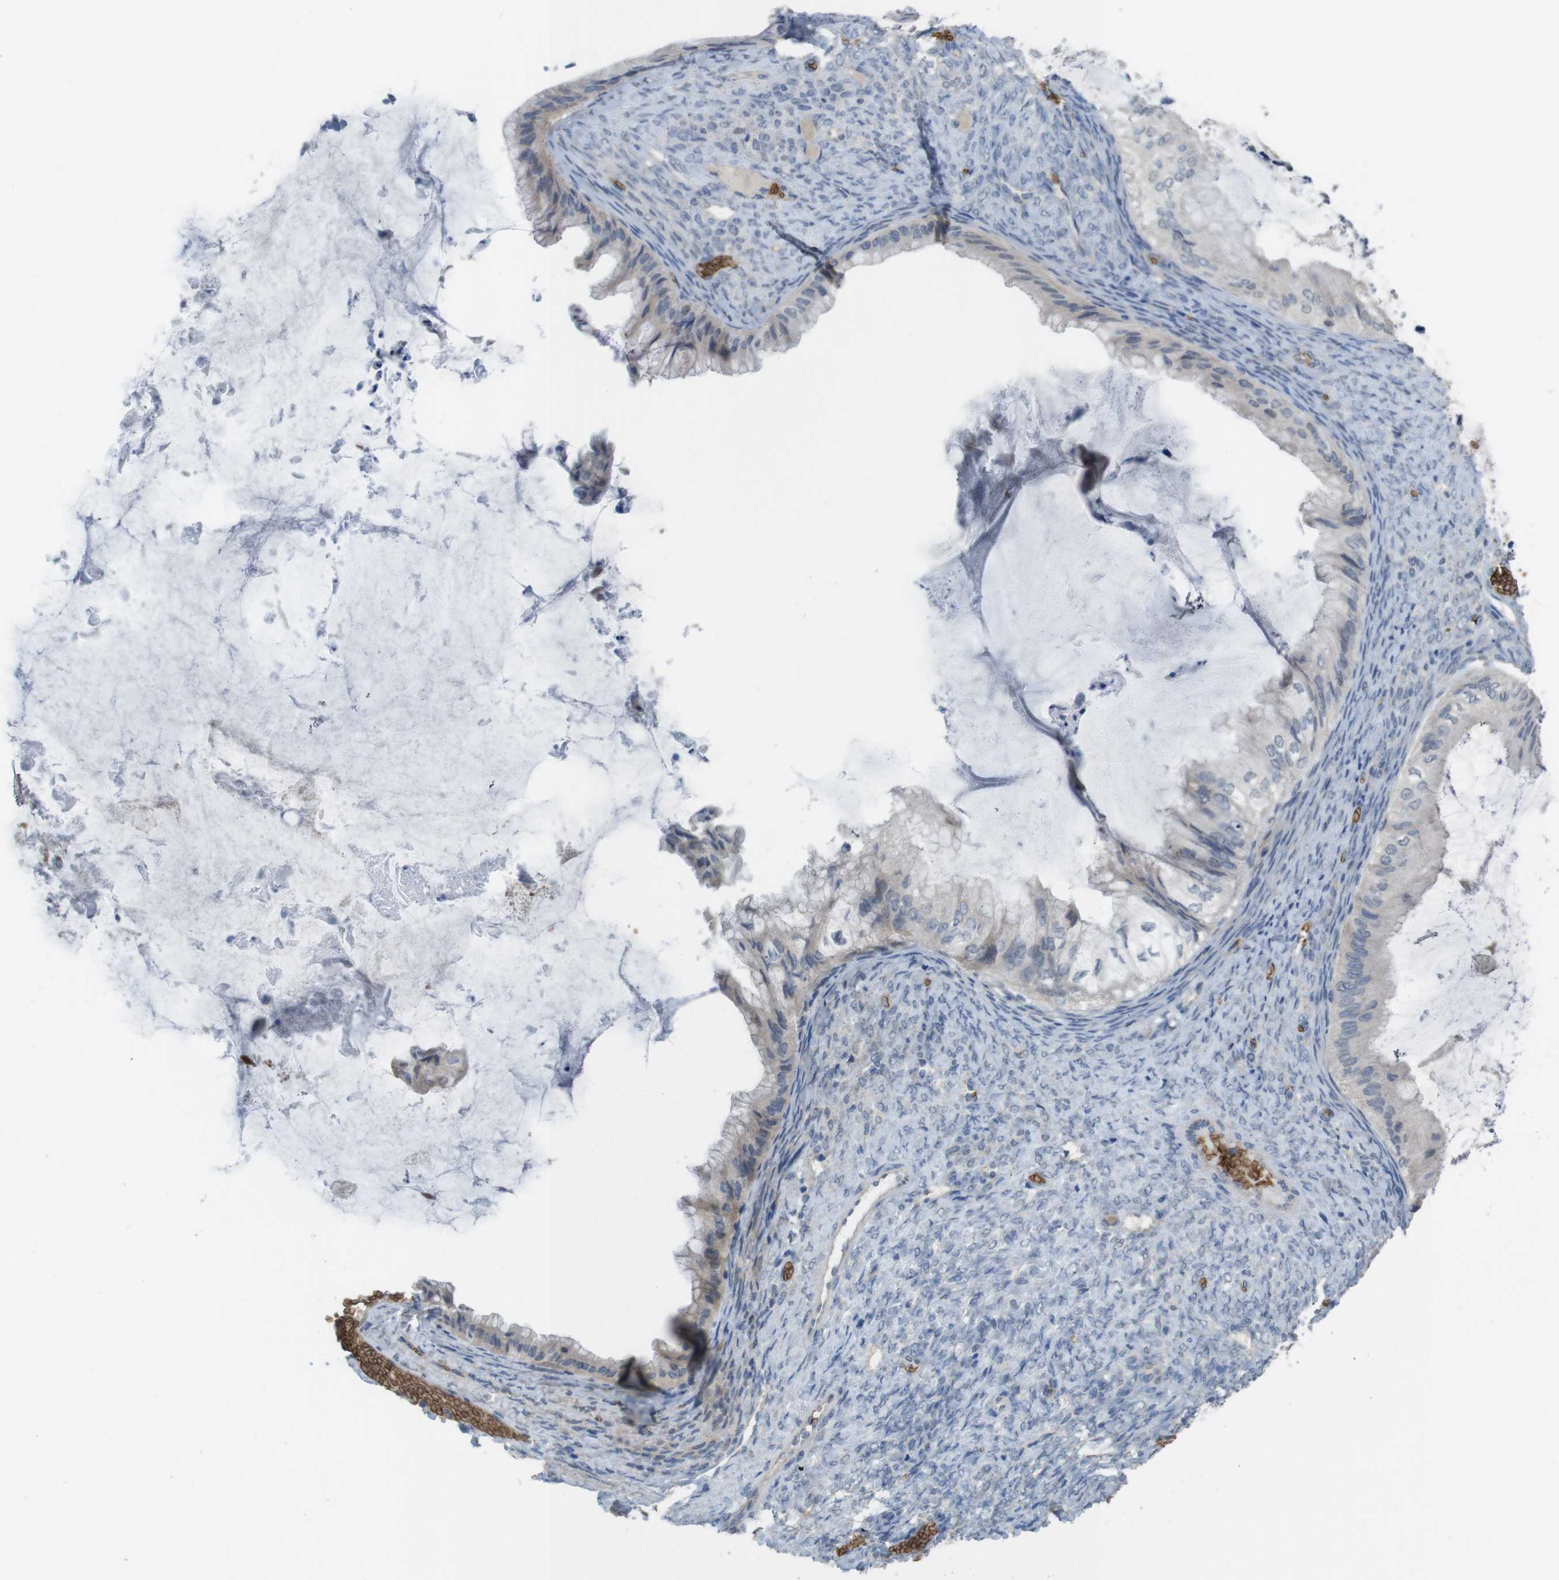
{"staining": {"intensity": "moderate", "quantity": "25%-75%", "location": "cytoplasmic/membranous"}, "tissue": "ovarian cancer", "cell_type": "Tumor cells", "image_type": "cancer", "snomed": [{"axis": "morphology", "description": "Cystadenocarcinoma, mucinous, NOS"}, {"axis": "topography", "description": "Ovary"}], "caption": "This photomicrograph reveals IHC staining of mucinous cystadenocarcinoma (ovarian), with medium moderate cytoplasmic/membranous positivity in about 25%-75% of tumor cells.", "gene": "GYPA", "patient": {"sex": "female", "age": 61}}